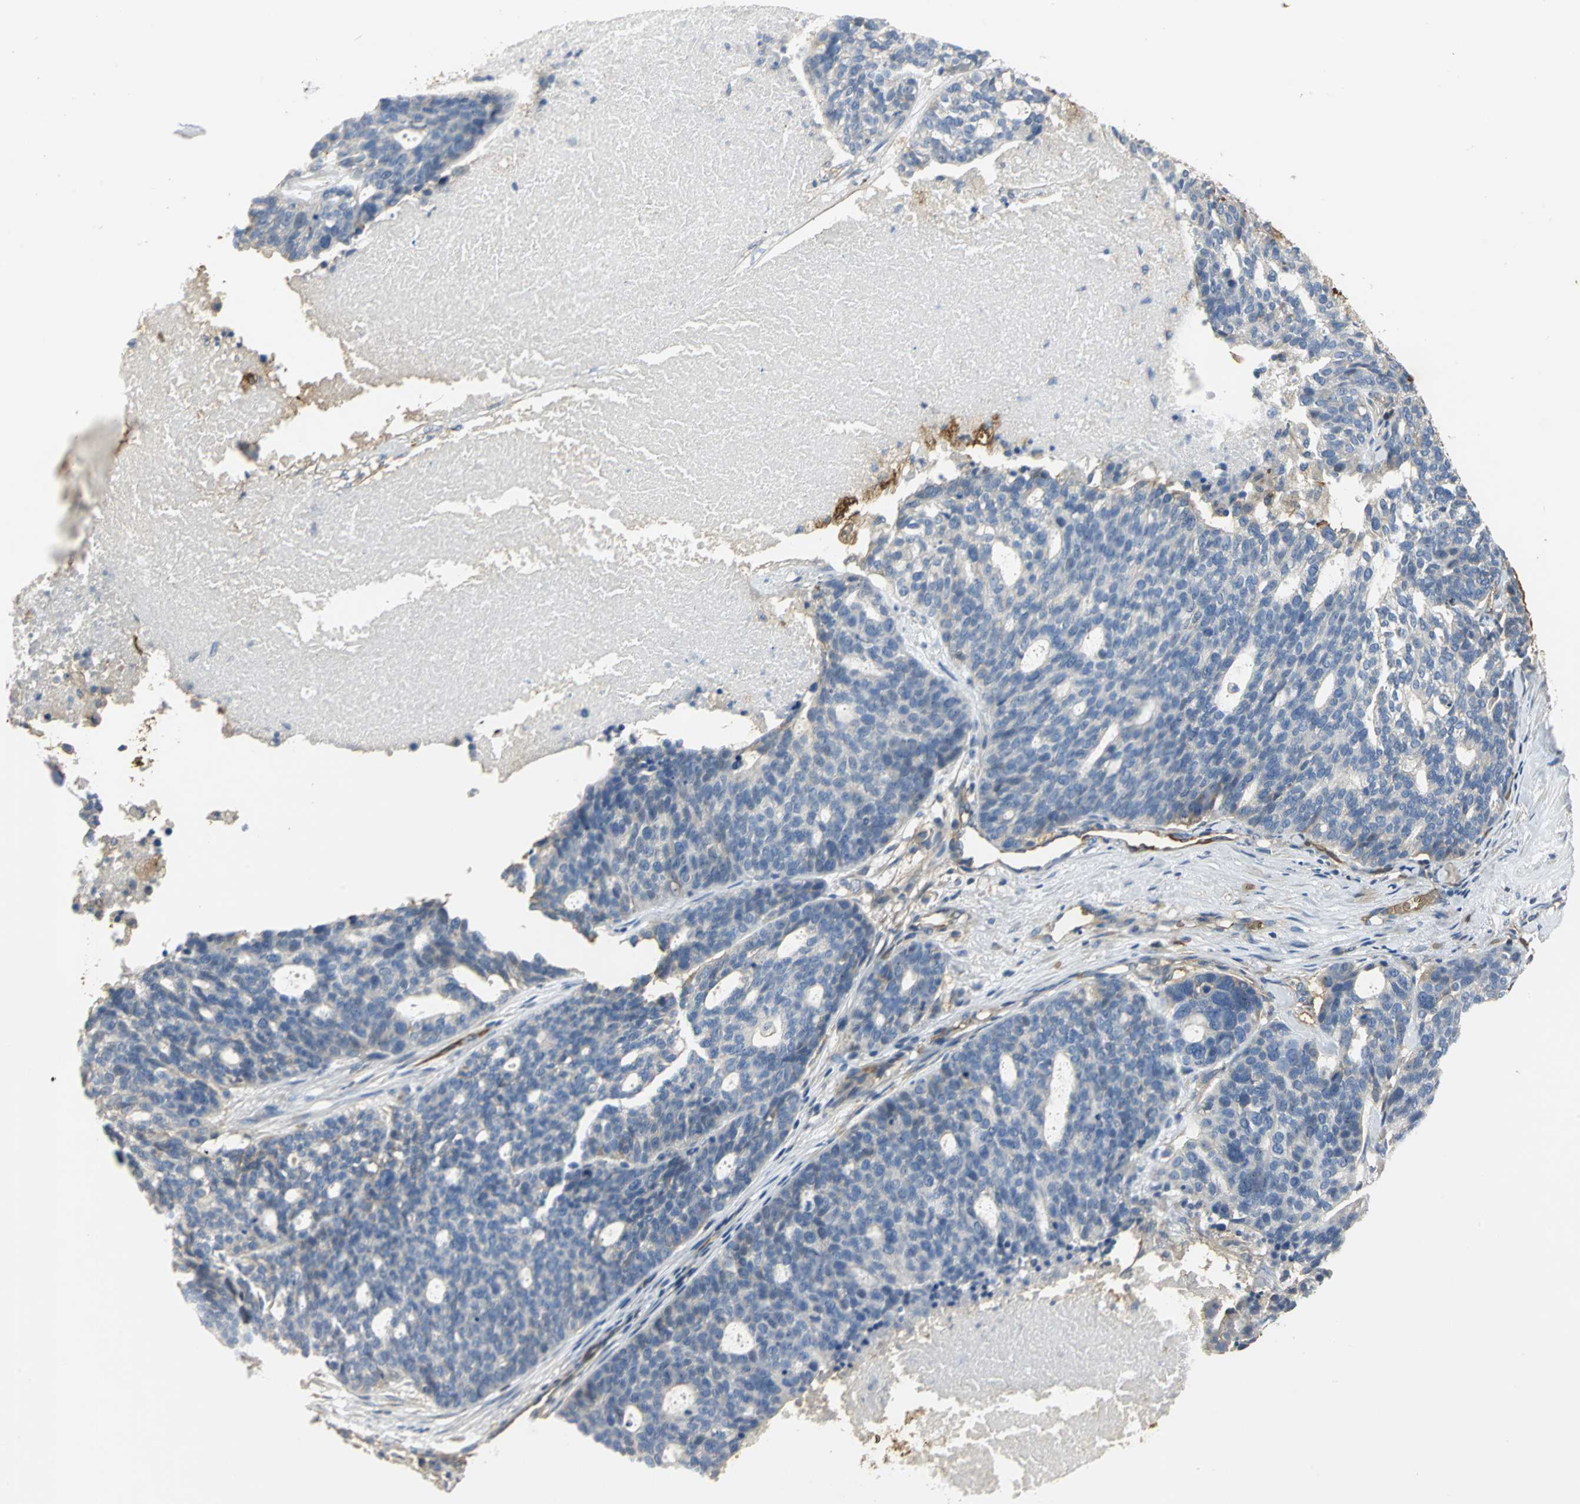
{"staining": {"intensity": "weak", "quantity": "<25%", "location": "cytoplasmic/membranous"}, "tissue": "ovarian cancer", "cell_type": "Tumor cells", "image_type": "cancer", "snomed": [{"axis": "morphology", "description": "Cystadenocarcinoma, serous, NOS"}, {"axis": "topography", "description": "Ovary"}], "caption": "High magnification brightfield microscopy of ovarian serous cystadenocarcinoma stained with DAB (brown) and counterstained with hematoxylin (blue): tumor cells show no significant expression. Nuclei are stained in blue.", "gene": "TREM1", "patient": {"sex": "female", "age": 59}}